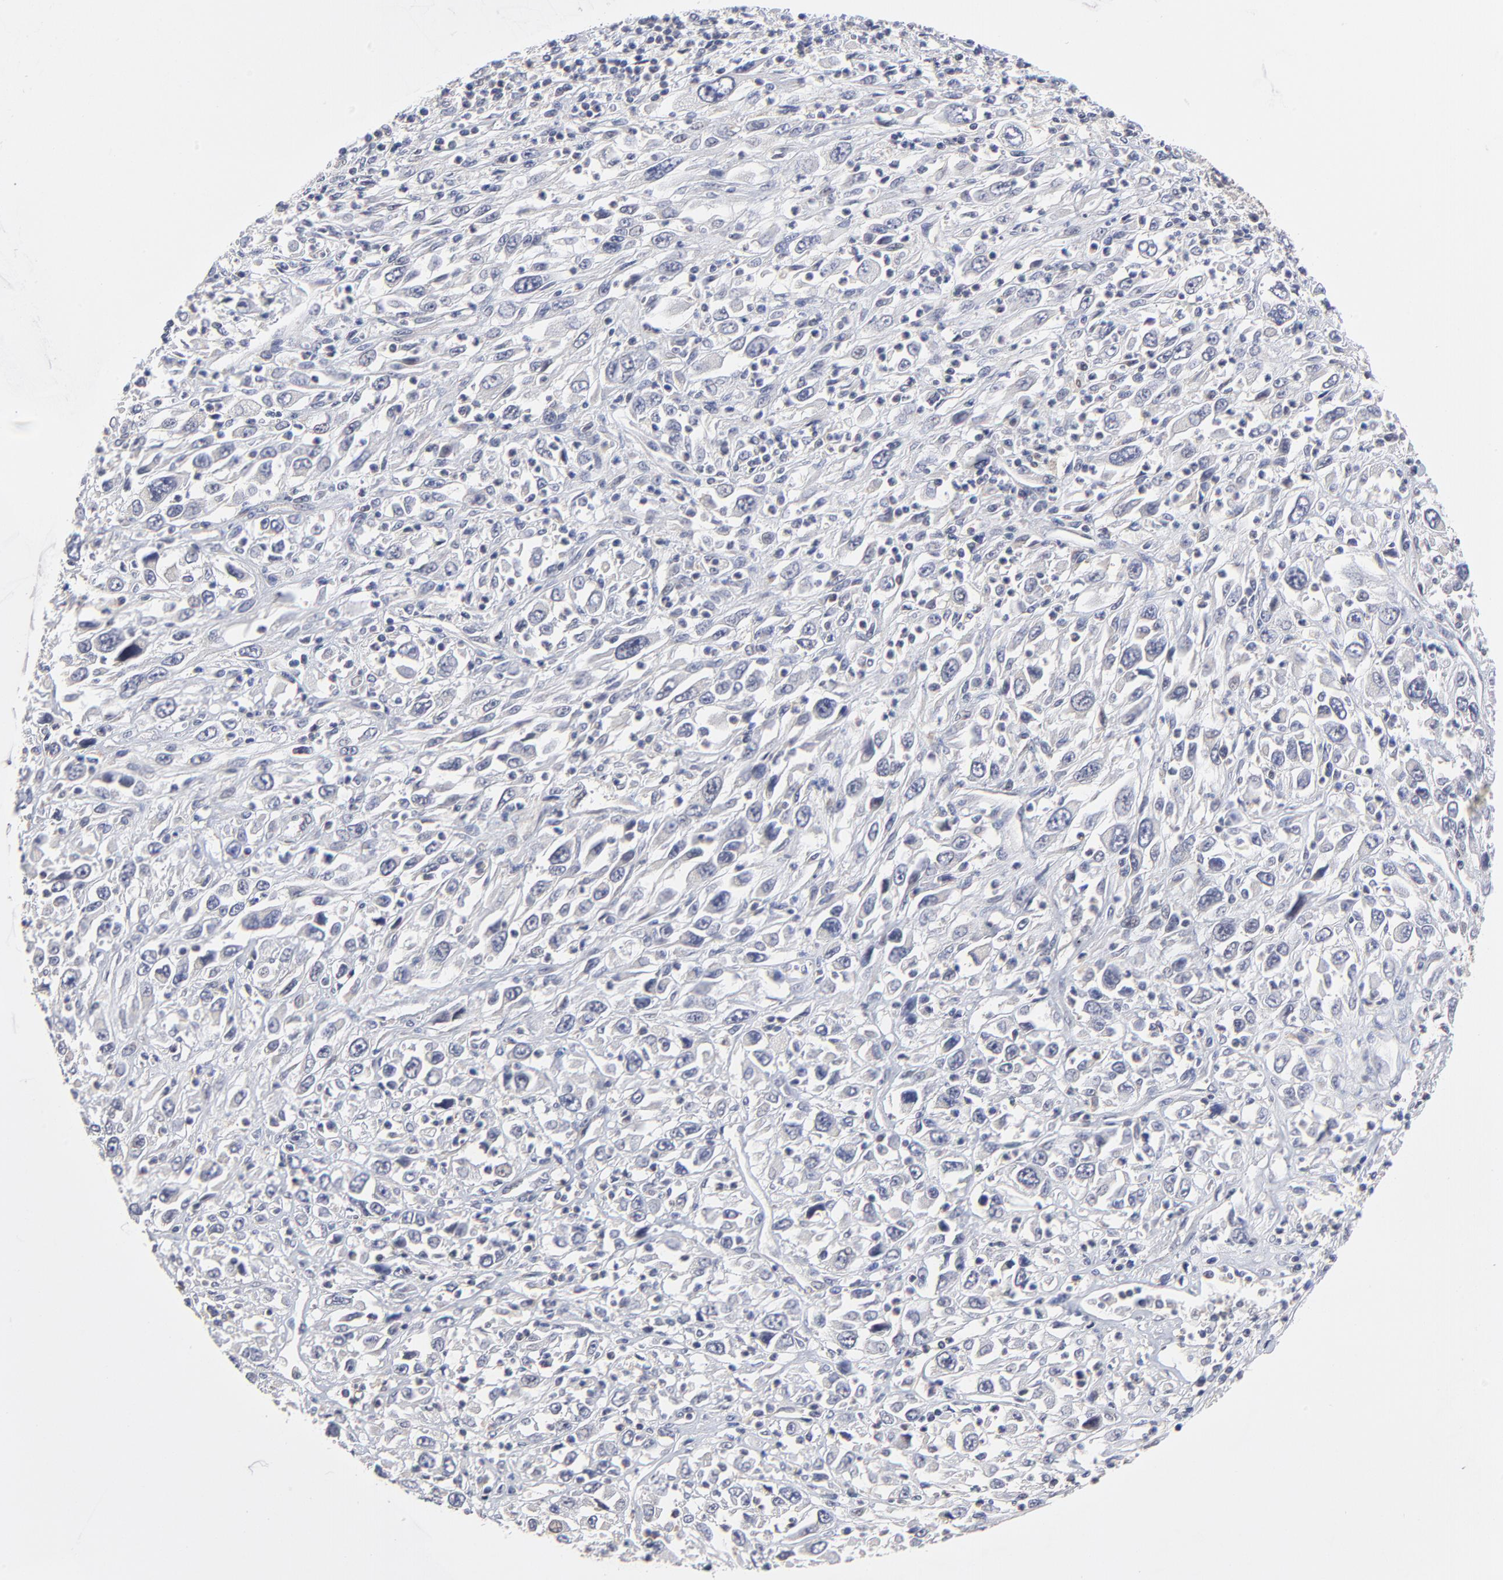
{"staining": {"intensity": "negative", "quantity": "none", "location": "none"}, "tissue": "melanoma", "cell_type": "Tumor cells", "image_type": "cancer", "snomed": [{"axis": "morphology", "description": "Malignant melanoma, Metastatic site"}, {"axis": "topography", "description": "Skin"}], "caption": "Tumor cells show no significant expression in malignant melanoma (metastatic site).", "gene": "ZNF157", "patient": {"sex": "female", "age": 56}}